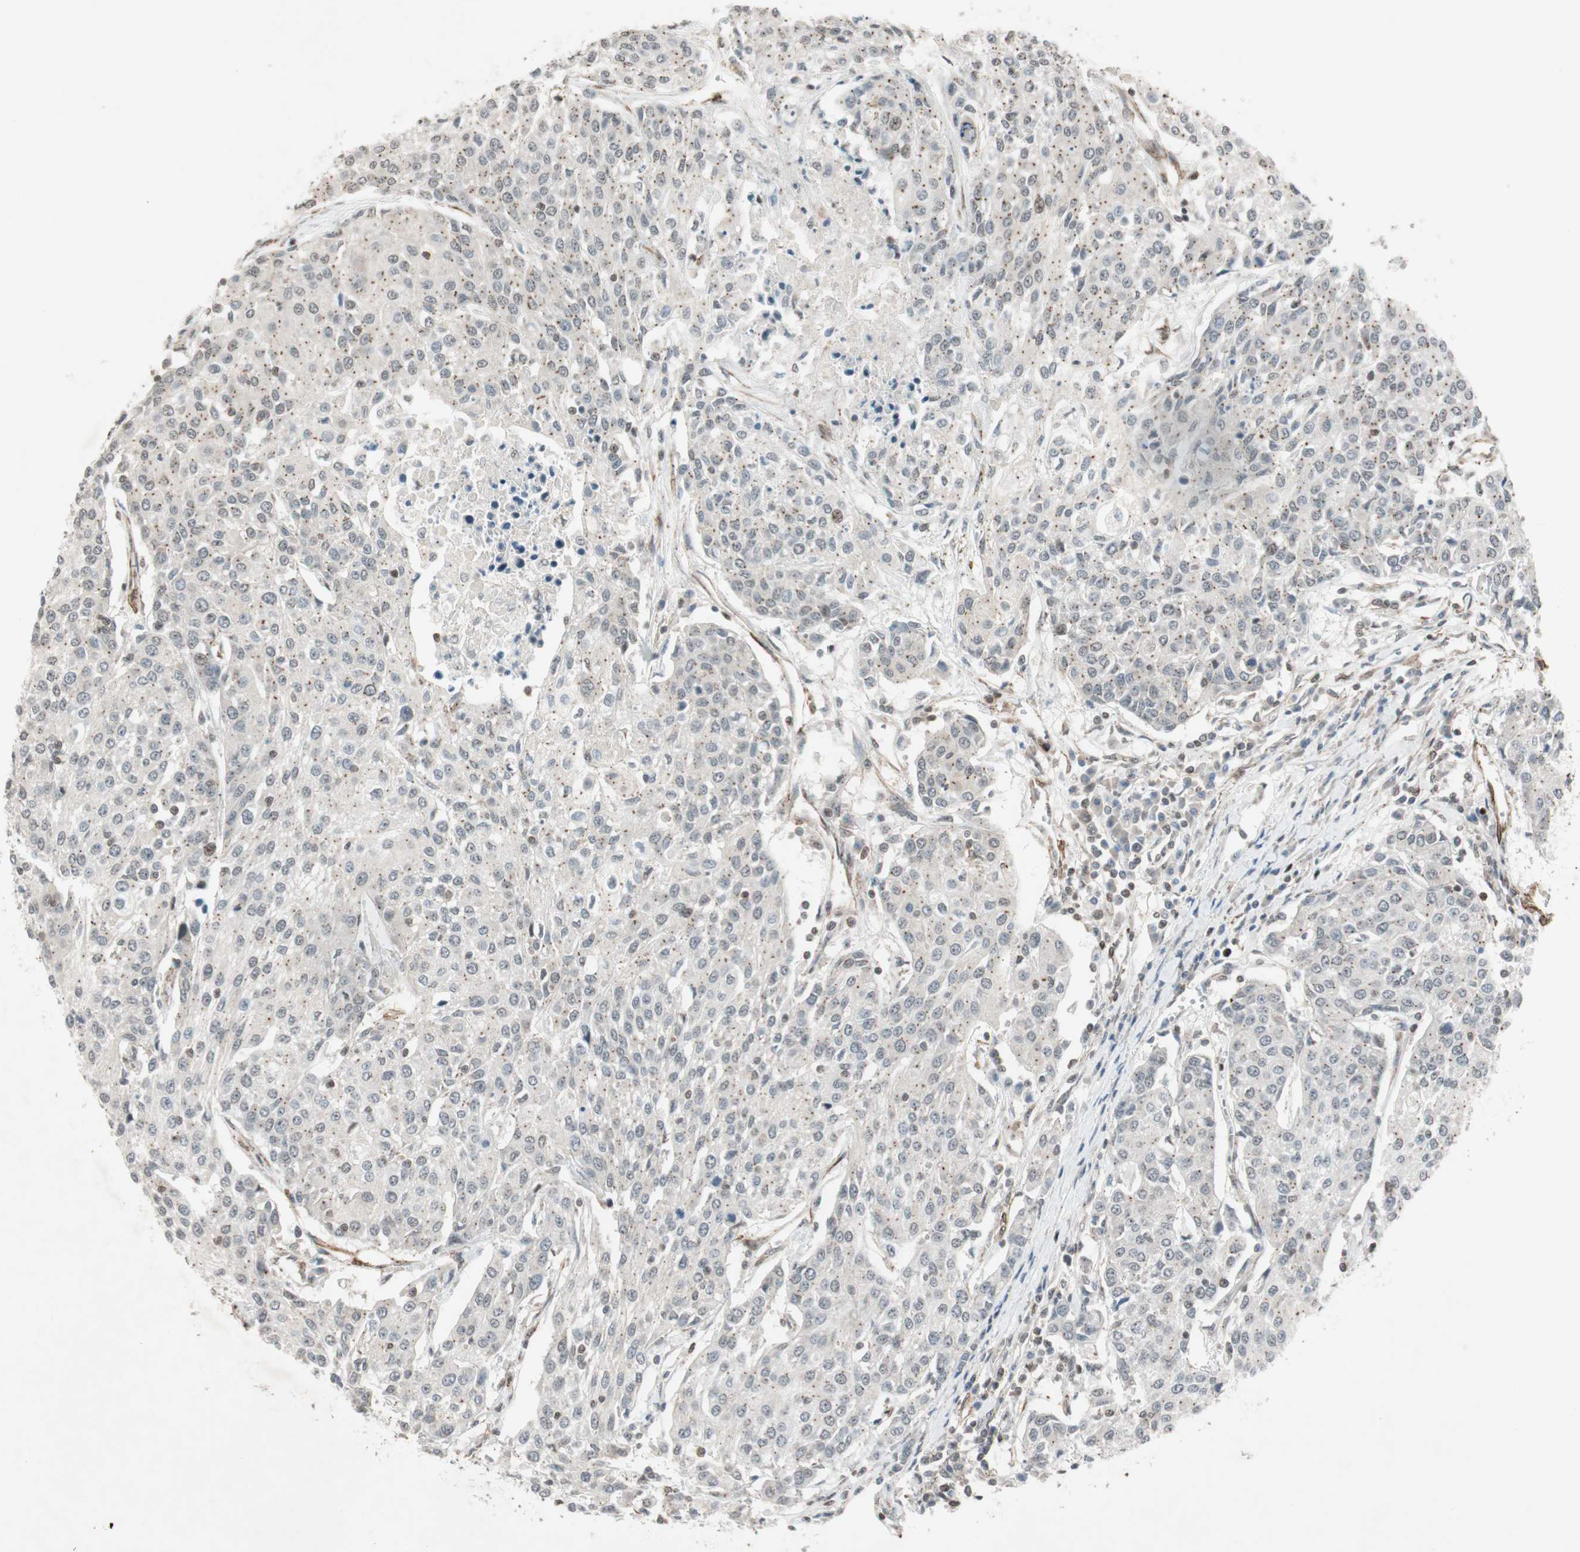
{"staining": {"intensity": "moderate", "quantity": "25%-75%", "location": "cytoplasmic/membranous"}, "tissue": "urothelial cancer", "cell_type": "Tumor cells", "image_type": "cancer", "snomed": [{"axis": "morphology", "description": "Urothelial carcinoma, High grade"}, {"axis": "topography", "description": "Urinary bladder"}], "caption": "This photomicrograph shows IHC staining of human urothelial cancer, with medium moderate cytoplasmic/membranous staining in about 25%-75% of tumor cells.", "gene": "CDK19", "patient": {"sex": "female", "age": 85}}